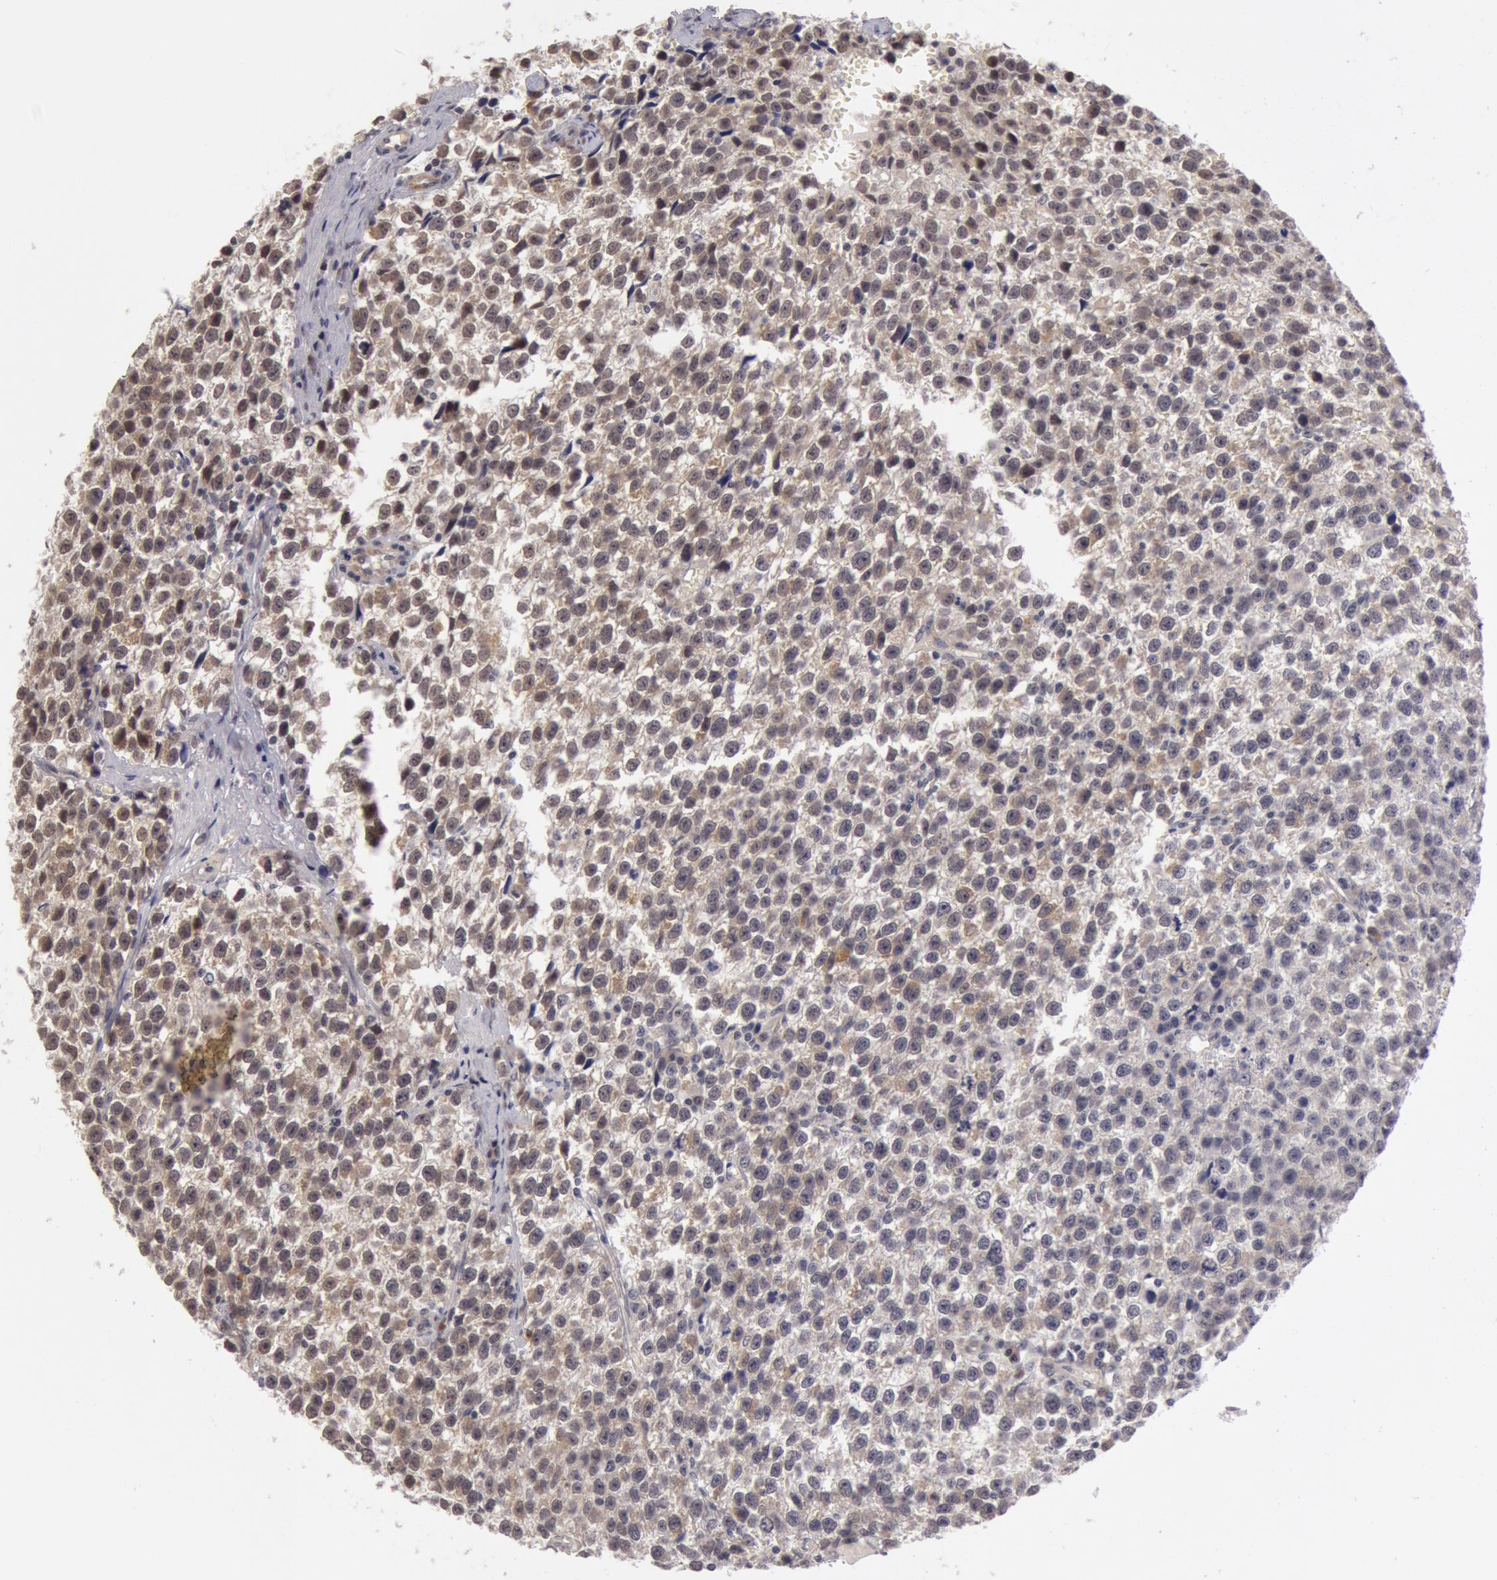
{"staining": {"intensity": "weak", "quantity": "25%-75%", "location": "cytoplasmic/membranous"}, "tissue": "testis cancer", "cell_type": "Tumor cells", "image_type": "cancer", "snomed": [{"axis": "morphology", "description": "Seminoma, NOS"}, {"axis": "topography", "description": "Testis"}], "caption": "Immunohistochemical staining of testis cancer (seminoma) demonstrates low levels of weak cytoplasmic/membranous protein staining in approximately 25%-75% of tumor cells.", "gene": "SYTL4", "patient": {"sex": "male", "age": 35}}